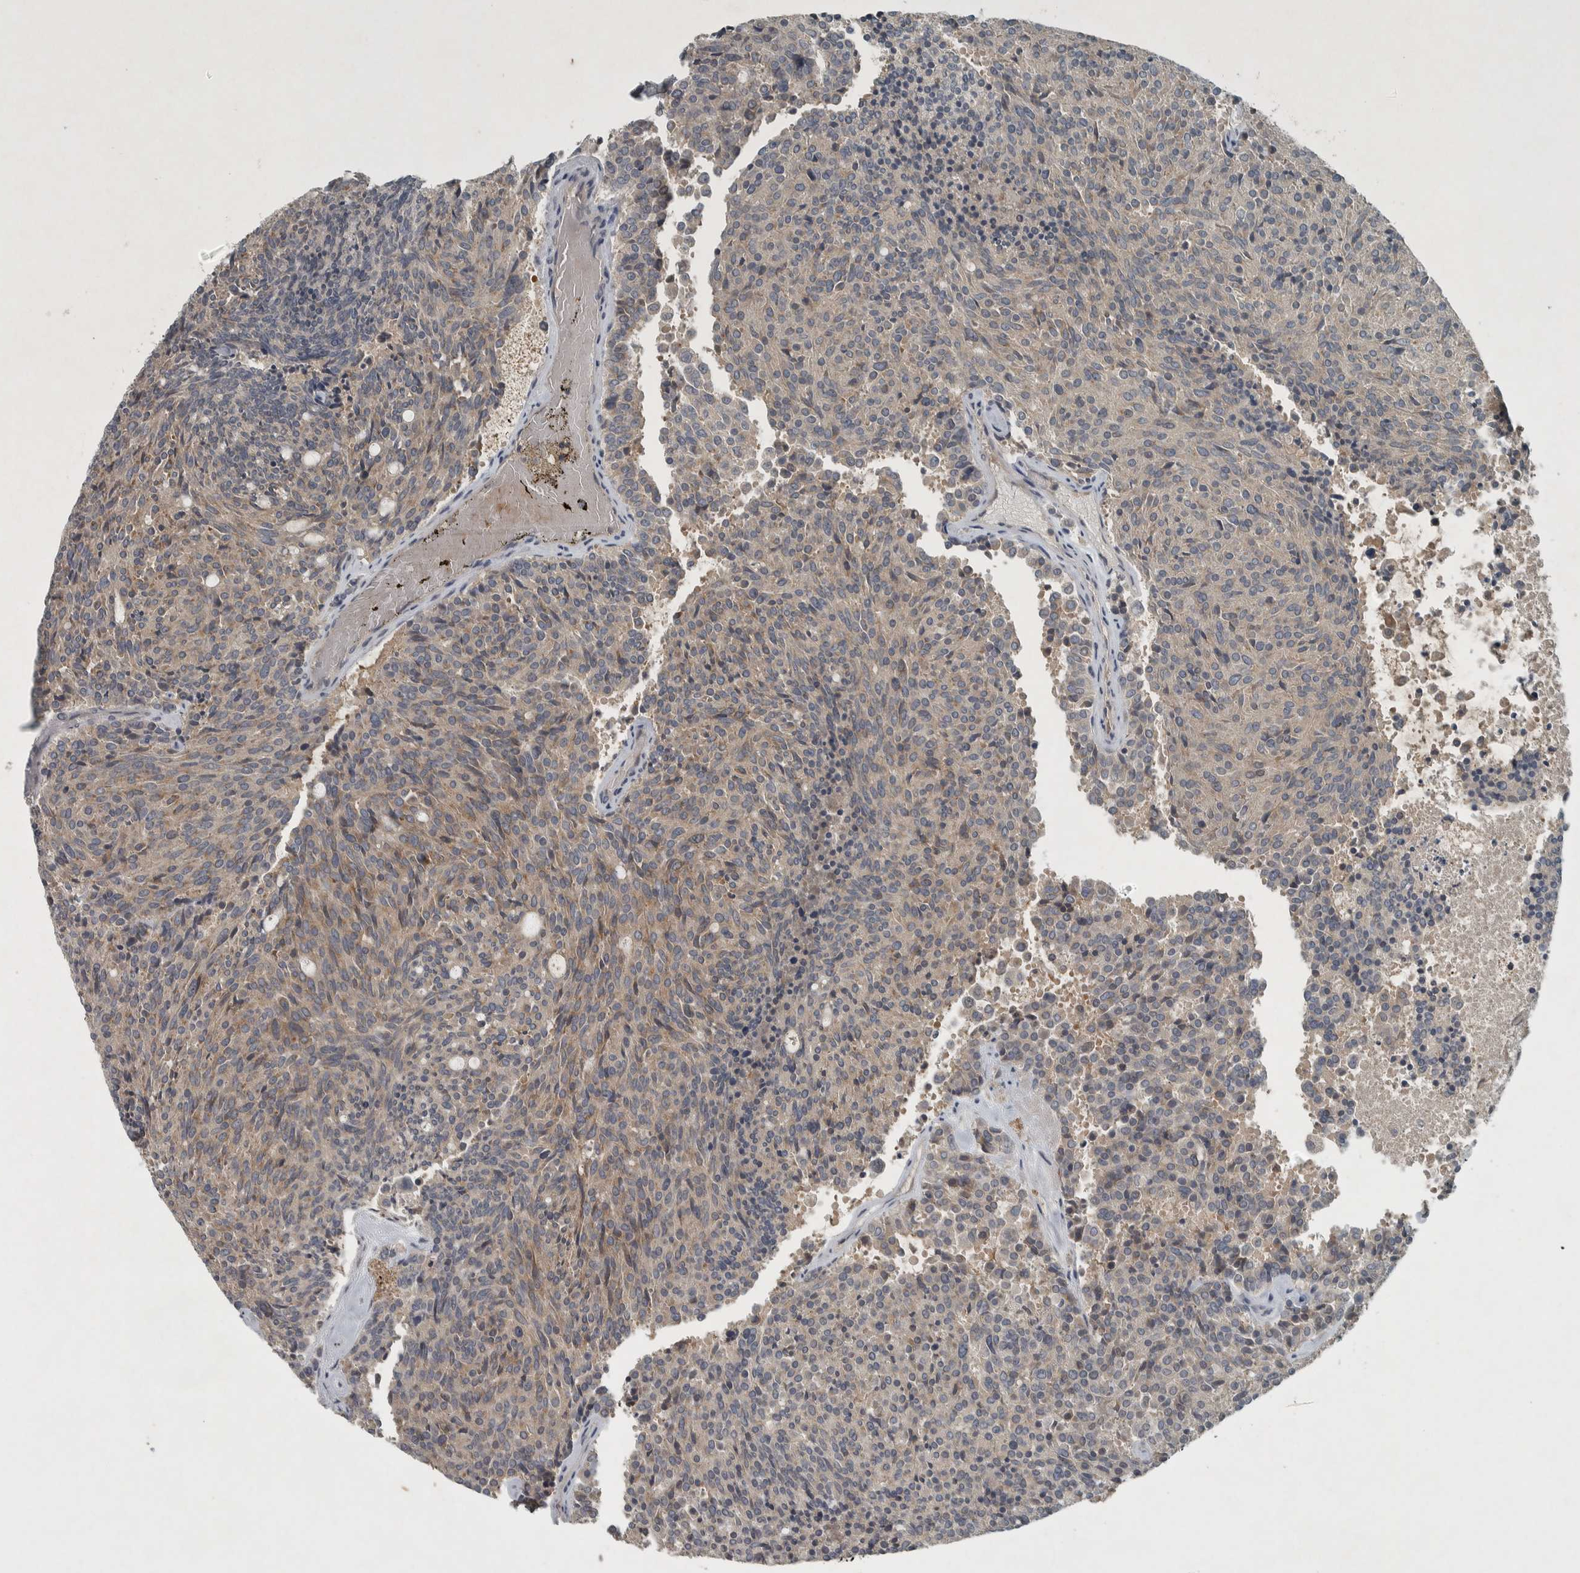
{"staining": {"intensity": "weak", "quantity": "<25%", "location": "cytoplasmic/membranous"}, "tissue": "carcinoid", "cell_type": "Tumor cells", "image_type": "cancer", "snomed": [{"axis": "morphology", "description": "Carcinoid, malignant, NOS"}, {"axis": "topography", "description": "Pancreas"}], "caption": "This is an immunohistochemistry (IHC) photomicrograph of malignant carcinoid. There is no positivity in tumor cells.", "gene": "CLCN2", "patient": {"sex": "female", "age": 54}}